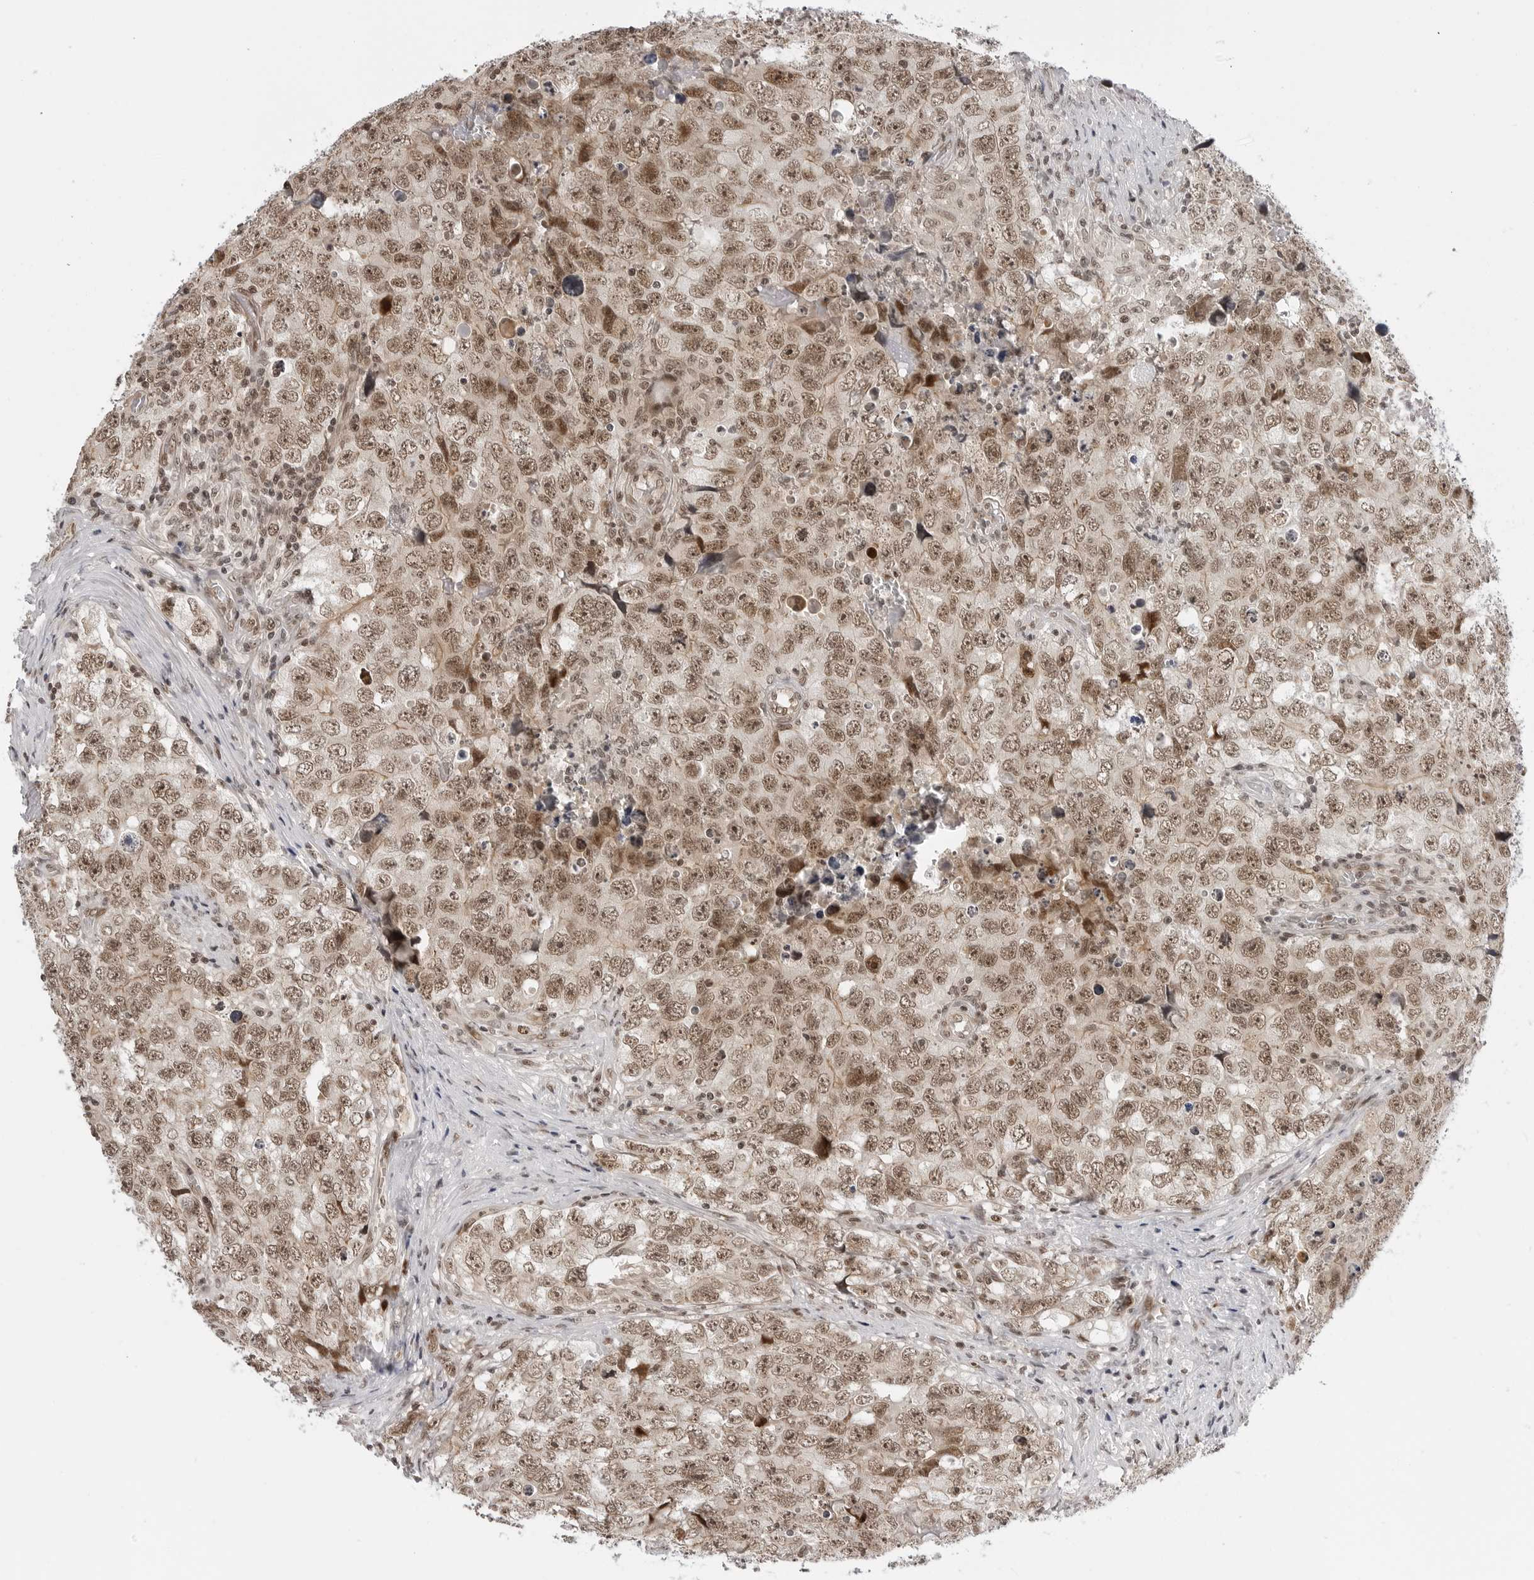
{"staining": {"intensity": "moderate", "quantity": ">75%", "location": "nuclear"}, "tissue": "testis cancer", "cell_type": "Tumor cells", "image_type": "cancer", "snomed": [{"axis": "morphology", "description": "Seminoma, NOS"}, {"axis": "morphology", "description": "Carcinoma, Embryonal, NOS"}, {"axis": "topography", "description": "Testis"}], "caption": "DAB immunohistochemical staining of testis cancer reveals moderate nuclear protein positivity in approximately >75% of tumor cells. Using DAB (3,3'-diaminobenzidine) (brown) and hematoxylin (blue) stains, captured at high magnification using brightfield microscopy.", "gene": "C8orf33", "patient": {"sex": "male", "age": 43}}